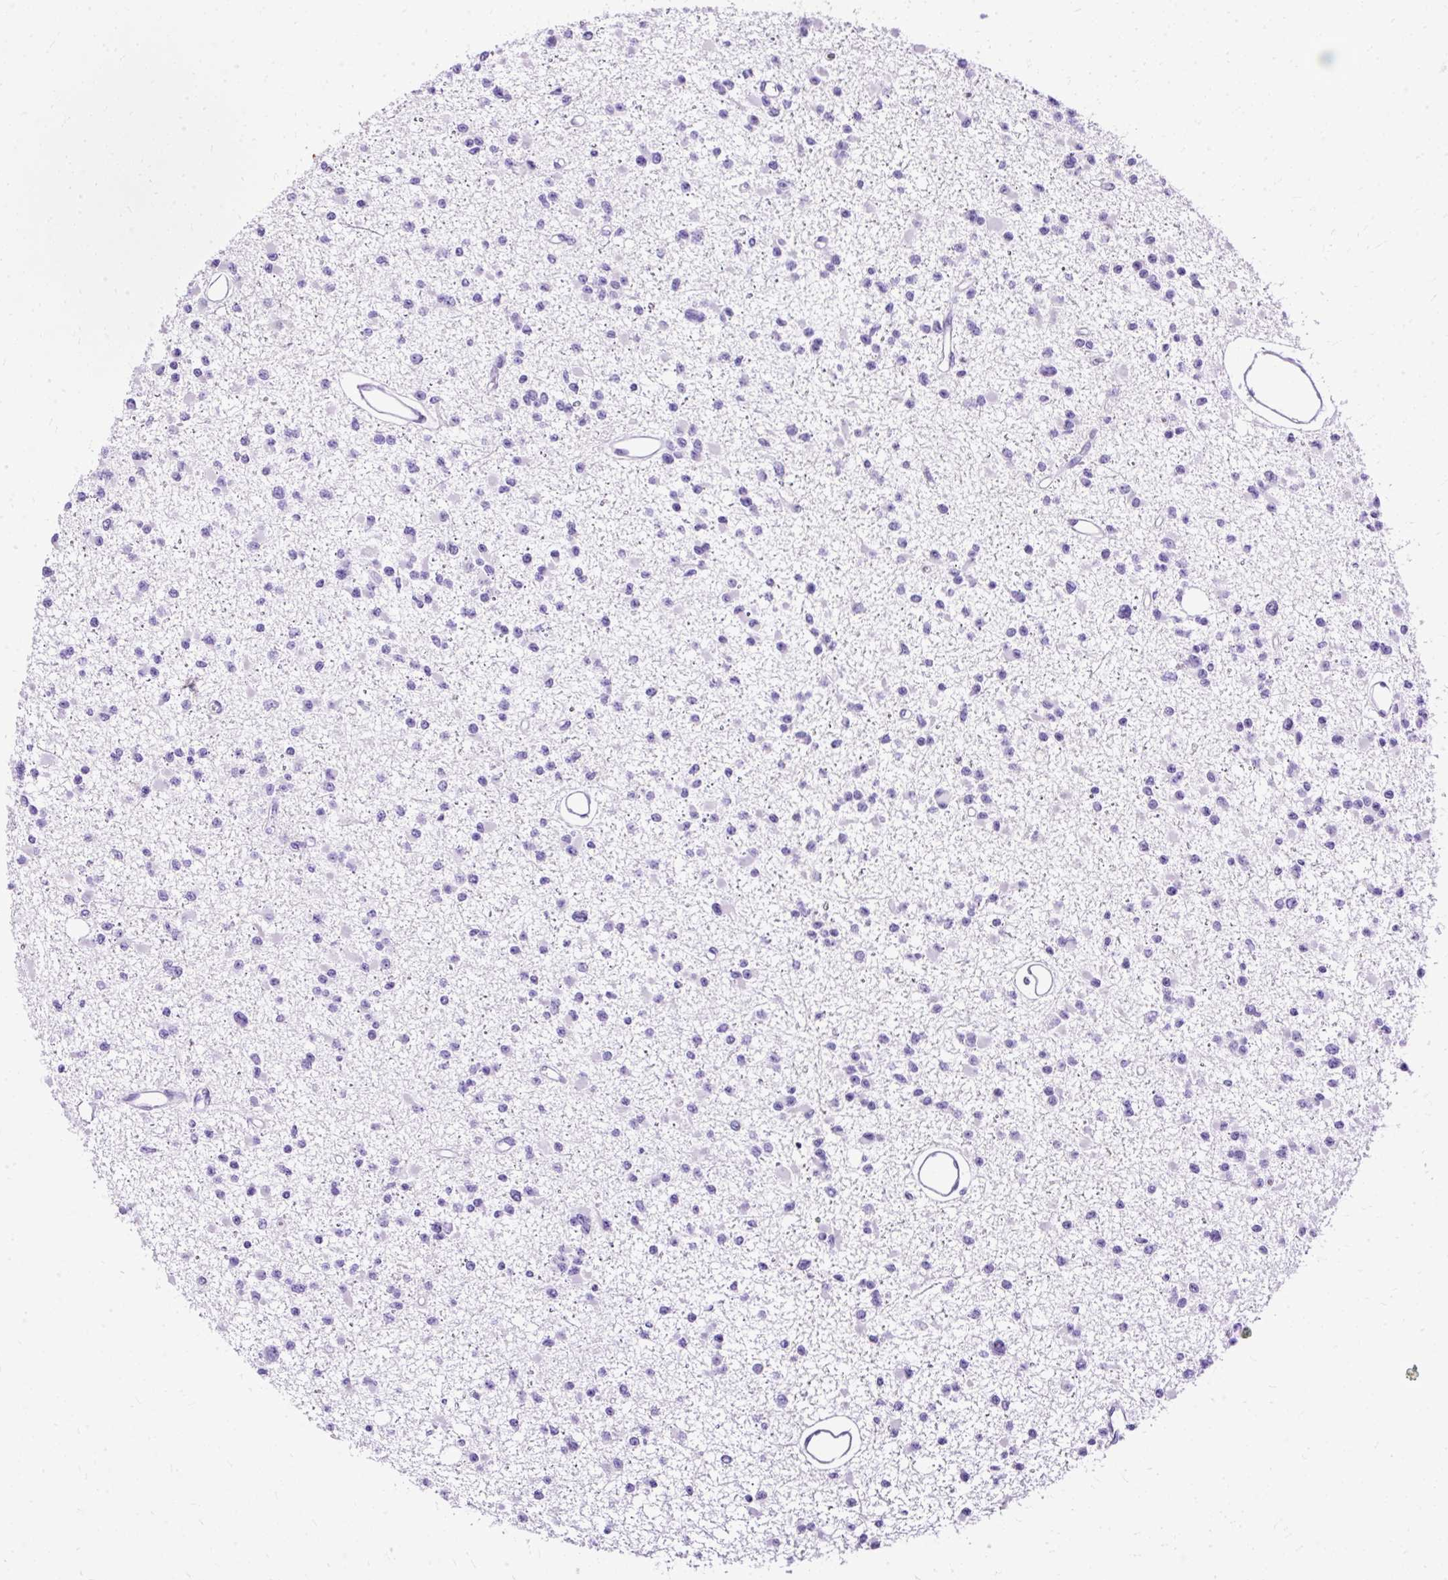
{"staining": {"intensity": "negative", "quantity": "none", "location": "none"}, "tissue": "glioma", "cell_type": "Tumor cells", "image_type": "cancer", "snomed": [{"axis": "morphology", "description": "Glioma, malignant, Low grade"}, {"axis": "topography", "description": "Brain"}], "caption": "A high-resolution micrograph shows IHC staining of low-grade glioma (malignant), which reveals no significant staining in tumor cells.", "gene": "SLC8A2", "patient": {"sex": "female", "age": 22}}